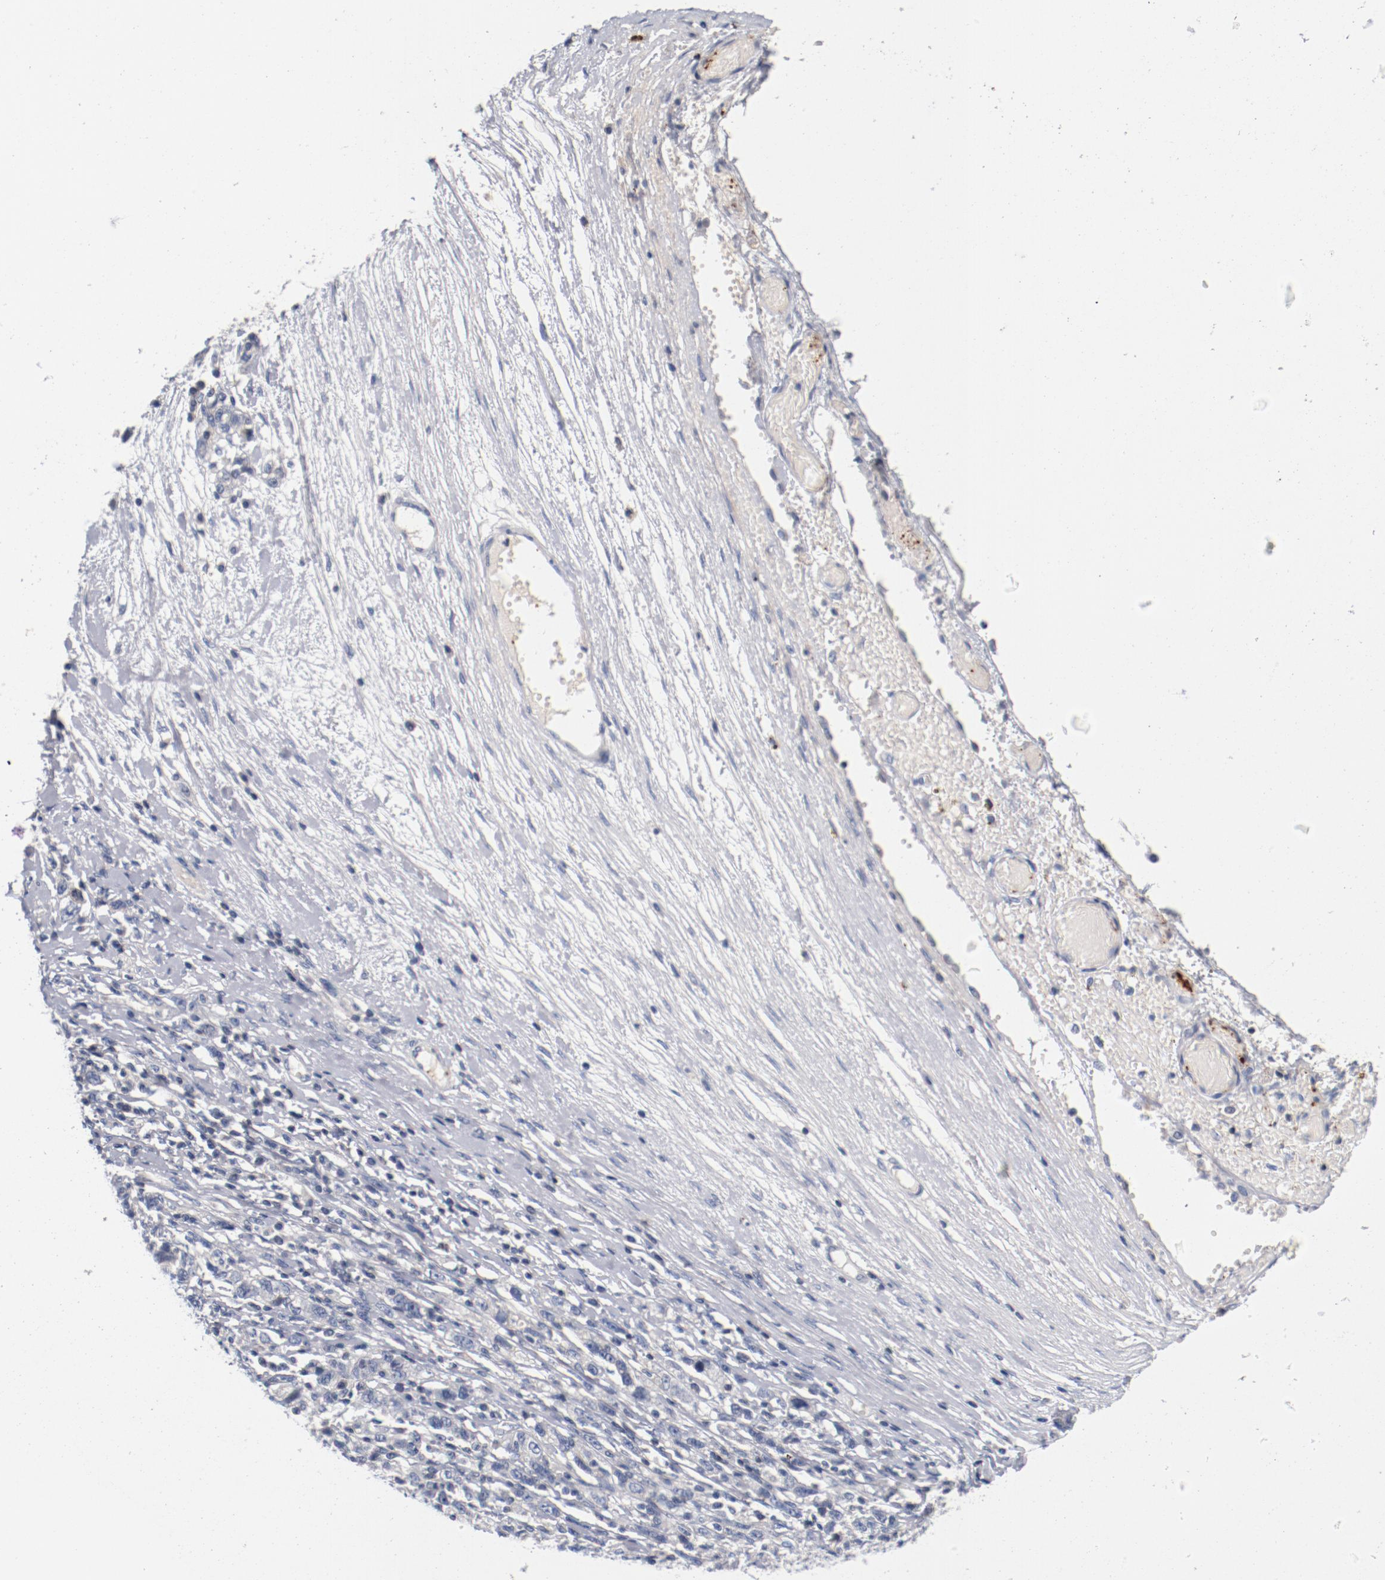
{"staining": {"intensity": "negative", "quantity": "none", "location": "none"}, "tissue": "ovarian cancer", "cell_type": "Tumor cells", "image_type": "cancer", "snomed": [{"axis": "morphology", "description": "Cystadenocarcinoma, serous, NOS"}, {"axis": "topography", "description": "Ovary"}], "caption": "DAB (3,3'-diaminobenzidine) immunohistochemical staining of ovarian cancer exhibits no significant staining in tumor cells.", "gene": "PIM1", "patient": {"sex": "female", "age": 71}}